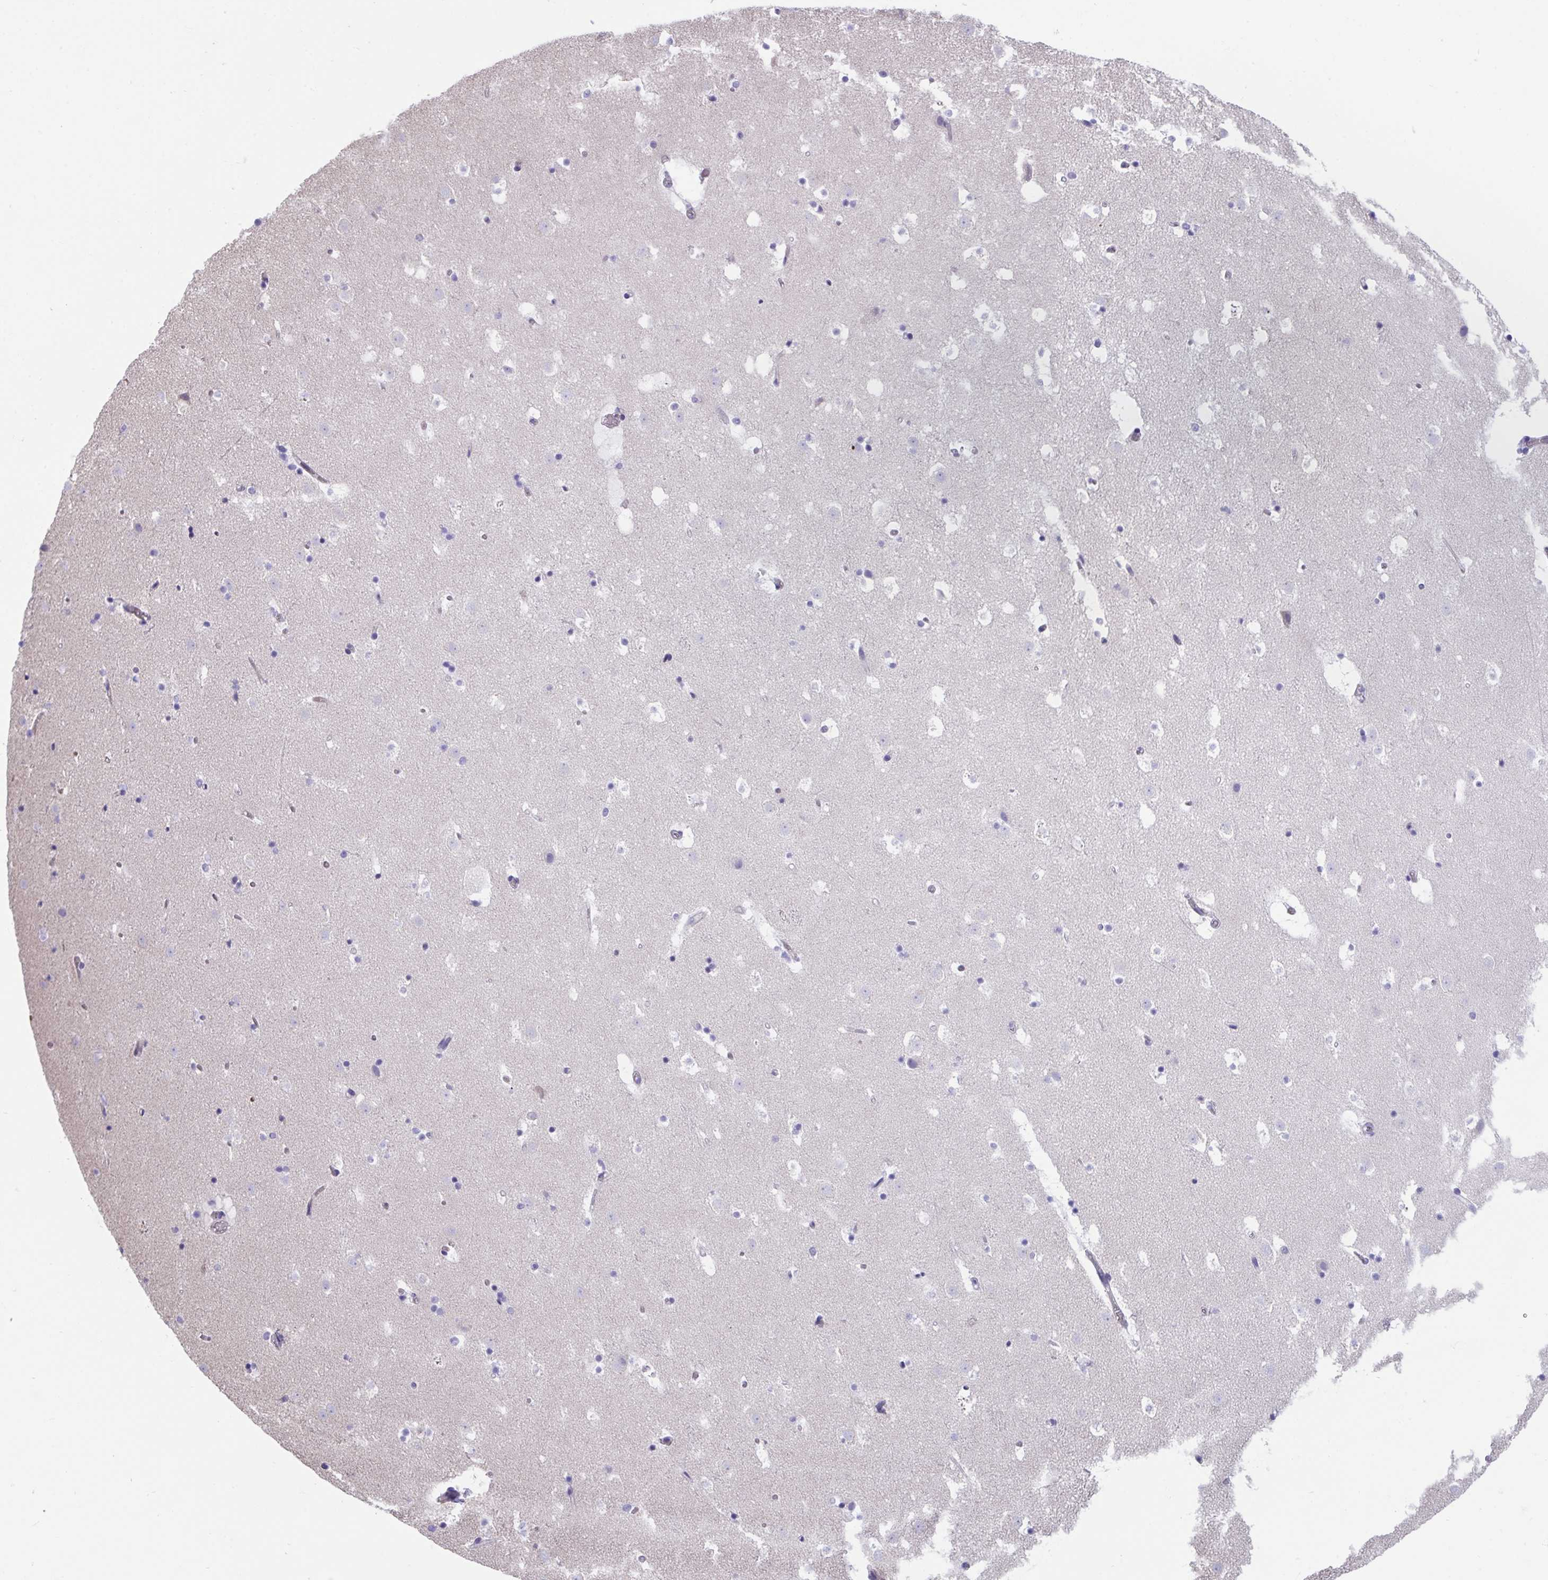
{"staining": {"intensity": "negative", "quantity": "none", "location": "none"}, "tissue": "caudate", "cell_type": "Glial cells", "image_type": "normal", "snomed": [{"axis": "morphology", "description": "Normal tissue, NOS"}, {"axis": "topography", "description": "Lateral ventricle wall"}], "caption": "Protein analysis of benign caudate displays no significant staining in glial cells.", "gene": "TTC30A", "patient": {"sex": "male", "age": 37}}